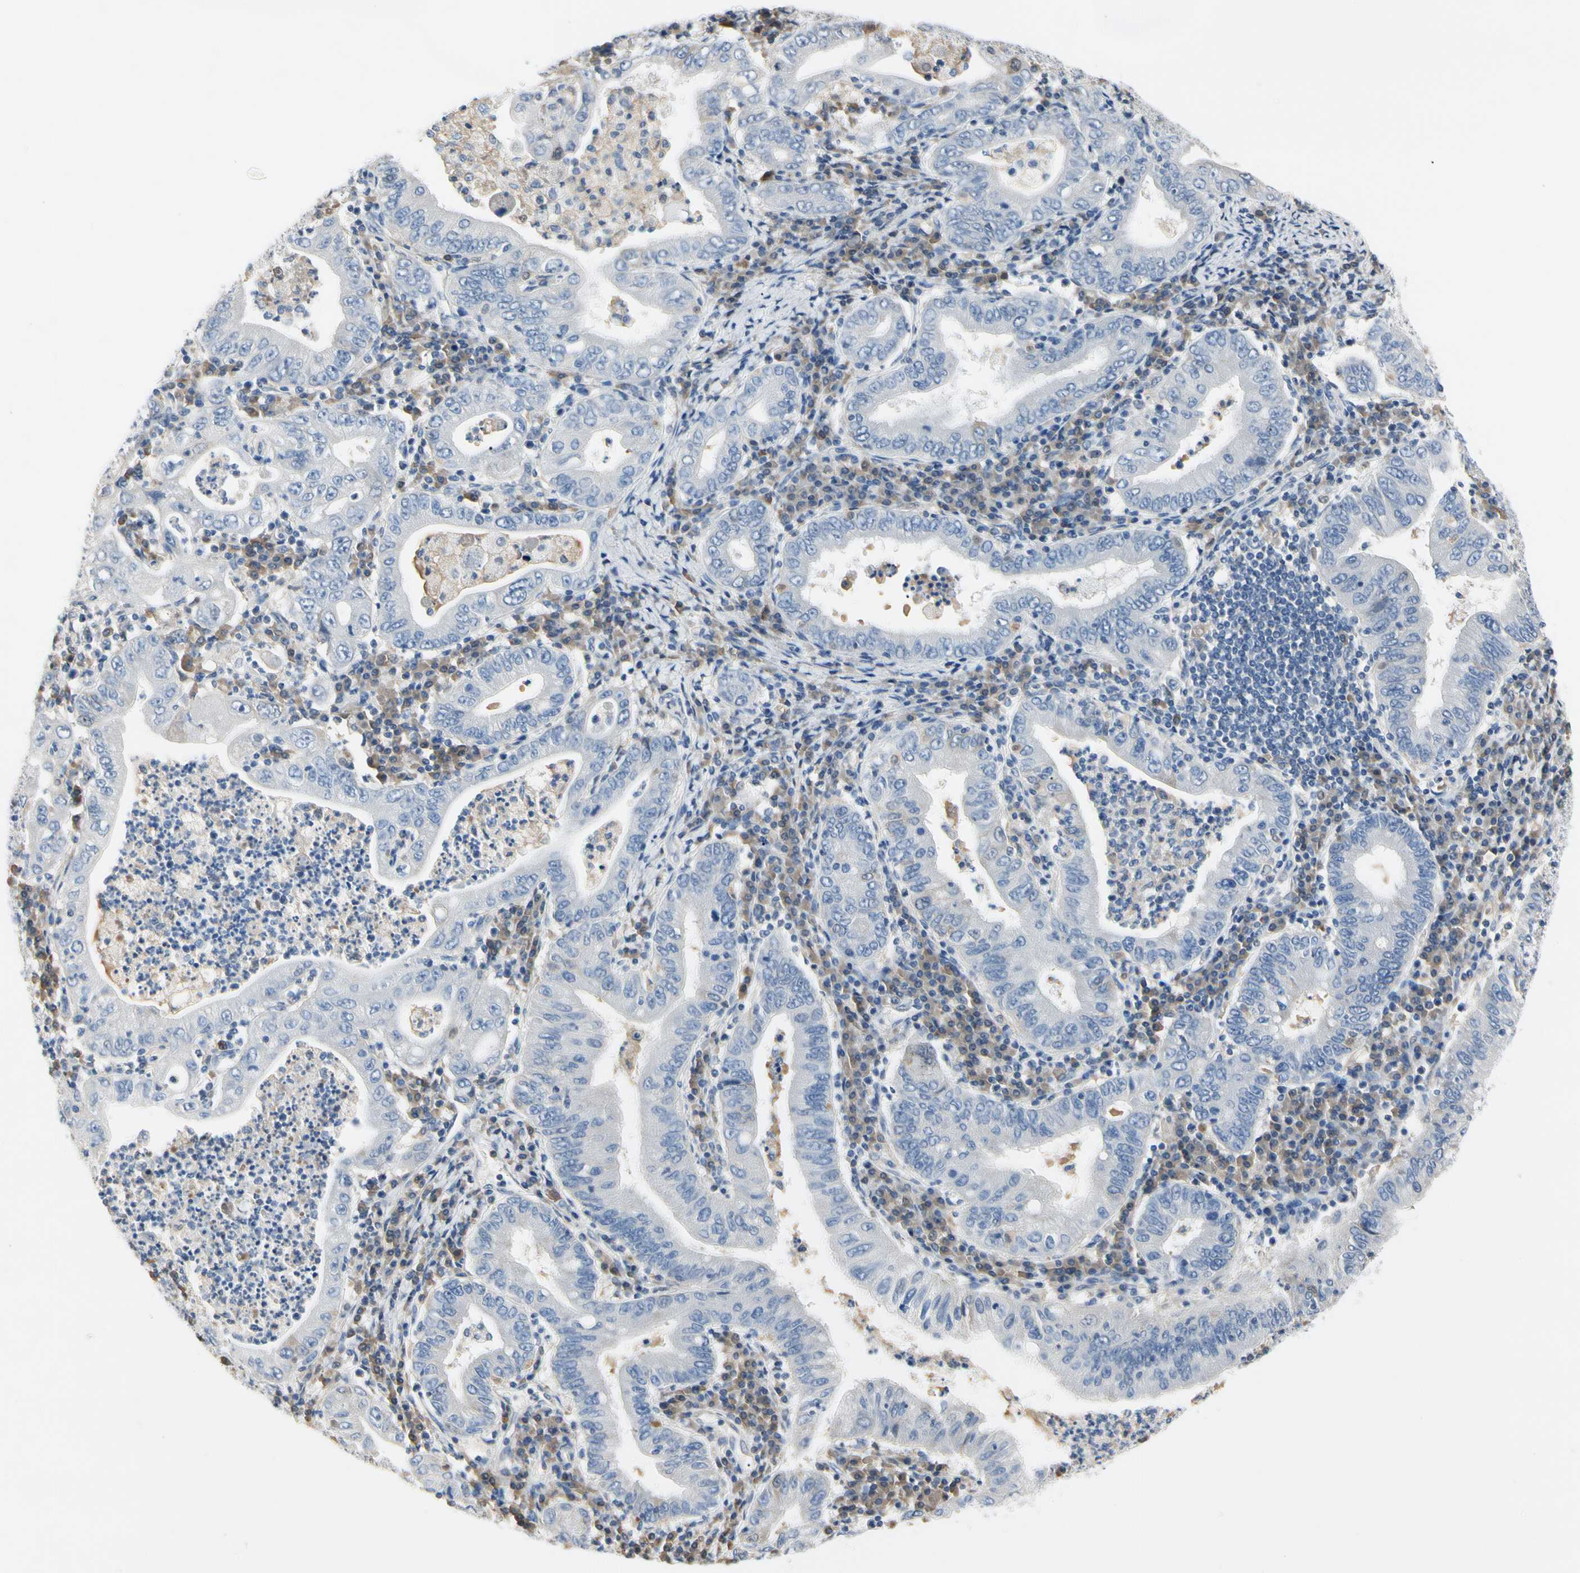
{"staining": {"intensity": "negative", "quantity": "none", "location": "none"}, "tissue": "stomach cancer", "cell_type": "Tumor cells", "image_type": "cancer", "snomed": [{"axis": "morphology", "description": "Normal tissue, NOS"}, {"axis": "morphology", "description": "Adenocarcinoma, NOS"}, {"axis": "topography", "description": "Esophagus"}, {"axis": "topography", "description": "Stomach, upper"}, {"axis": "topography", "description": "Peripheral nerve tissue"}], "caption": "Human stomach cancer (adenocarcinoma) stained for a protein using immunohistochemistry (IHC) reveals no staining in tumor cells.", "gene": "ECRG4", "patient": {"sex": "male", "age": 62}}